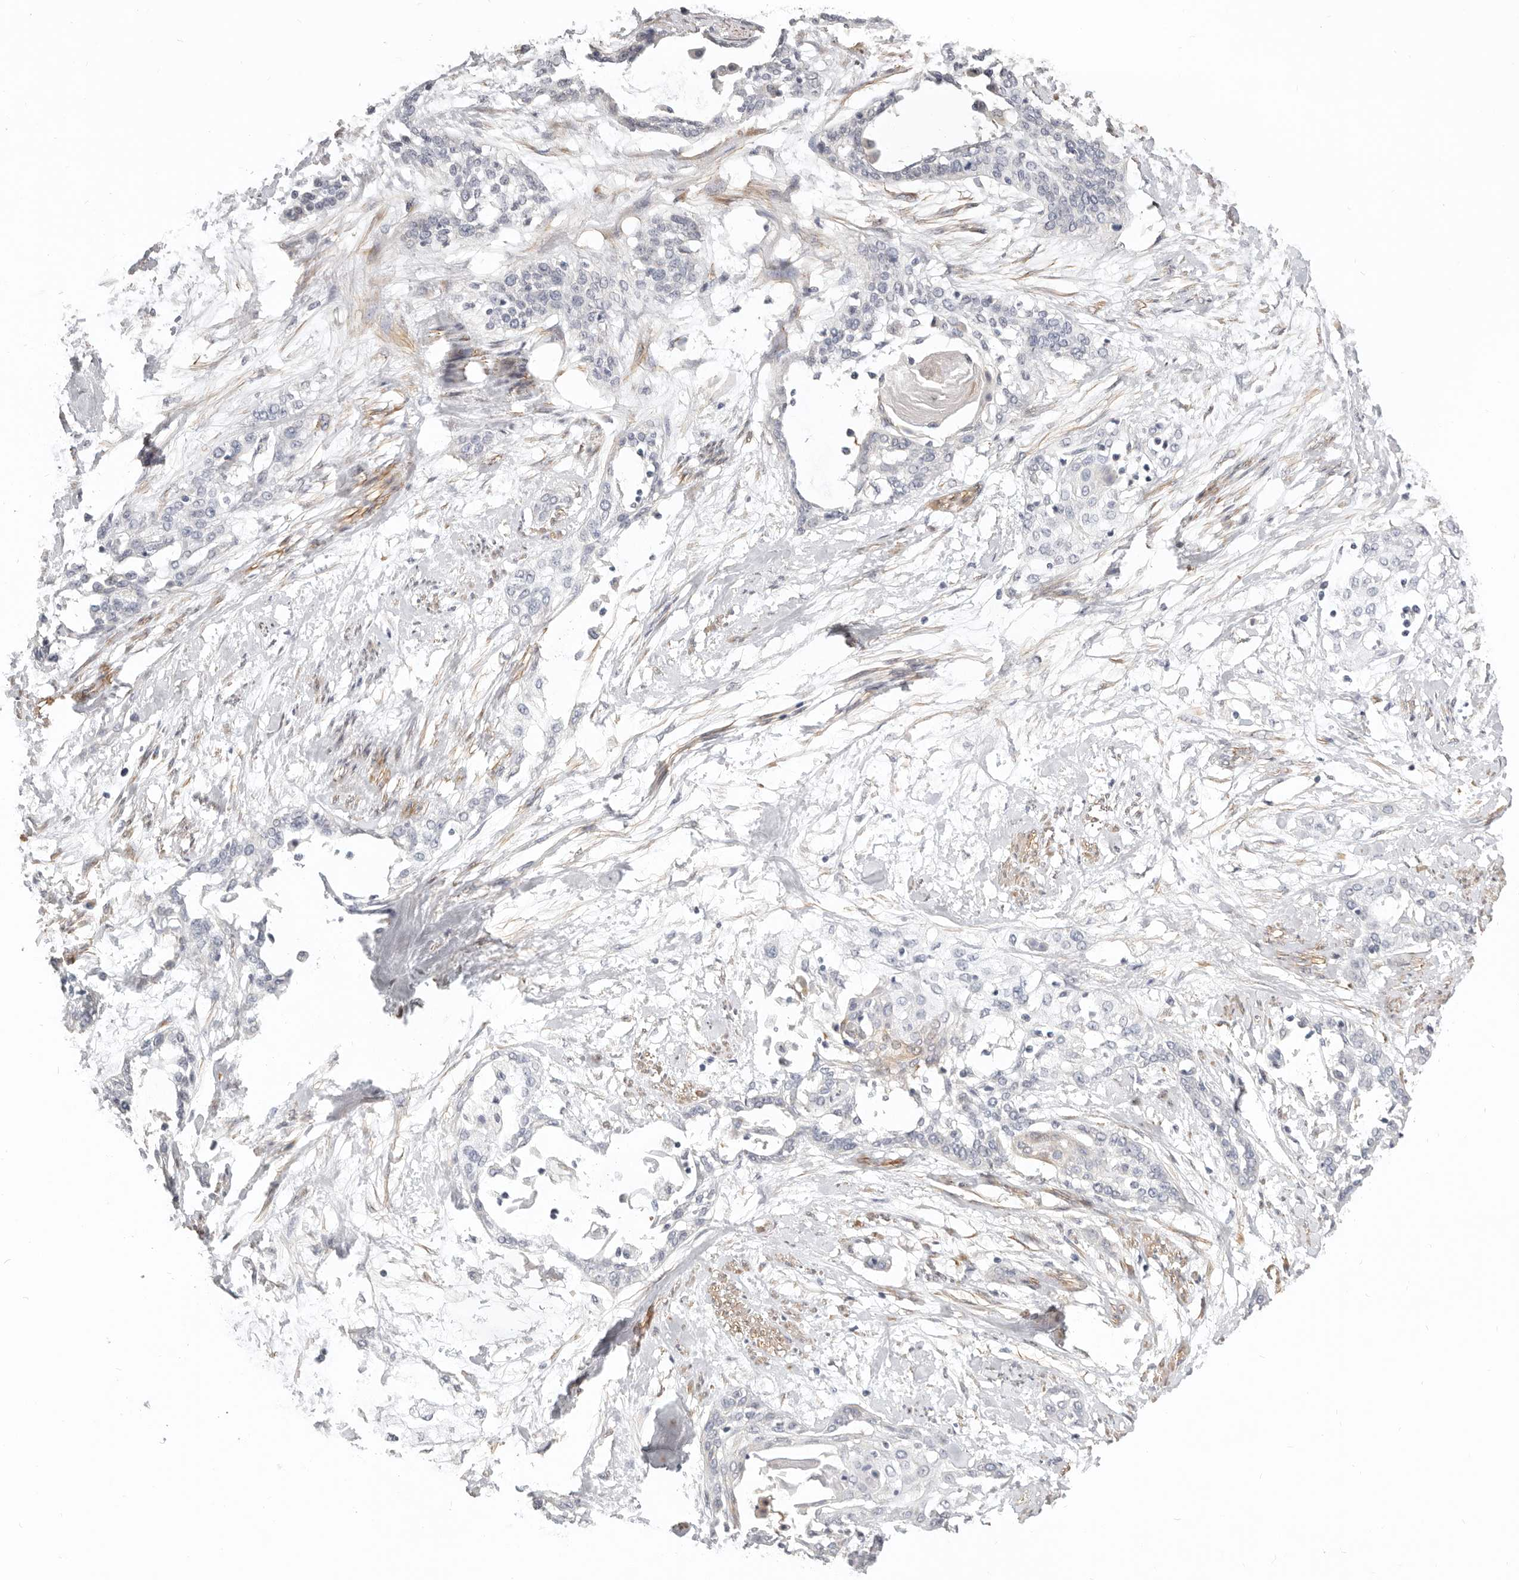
{"staining": {"intensity": "negative", "quantity": "none", "location": "none"}, "tissue": "cervical cancer", "cell_type": "Tumor cells", "image_type": "cancer", "snomed": [{"axis": "morphology", "description": "Squamous cell carcinoma, NOS"}, {"axis": "topography", "description": "Cervix"}], "caption": "An immunohistochemistry image of cervical cancer is shown. There is no staining in tumor cells of cervical cancer. (DAB (3,3'-diaminobenzidine) immunohistochemistry with hematoxylin counter stain).", "gene": "RABAC1", "patient": {"sex": "female", "age": 57}}